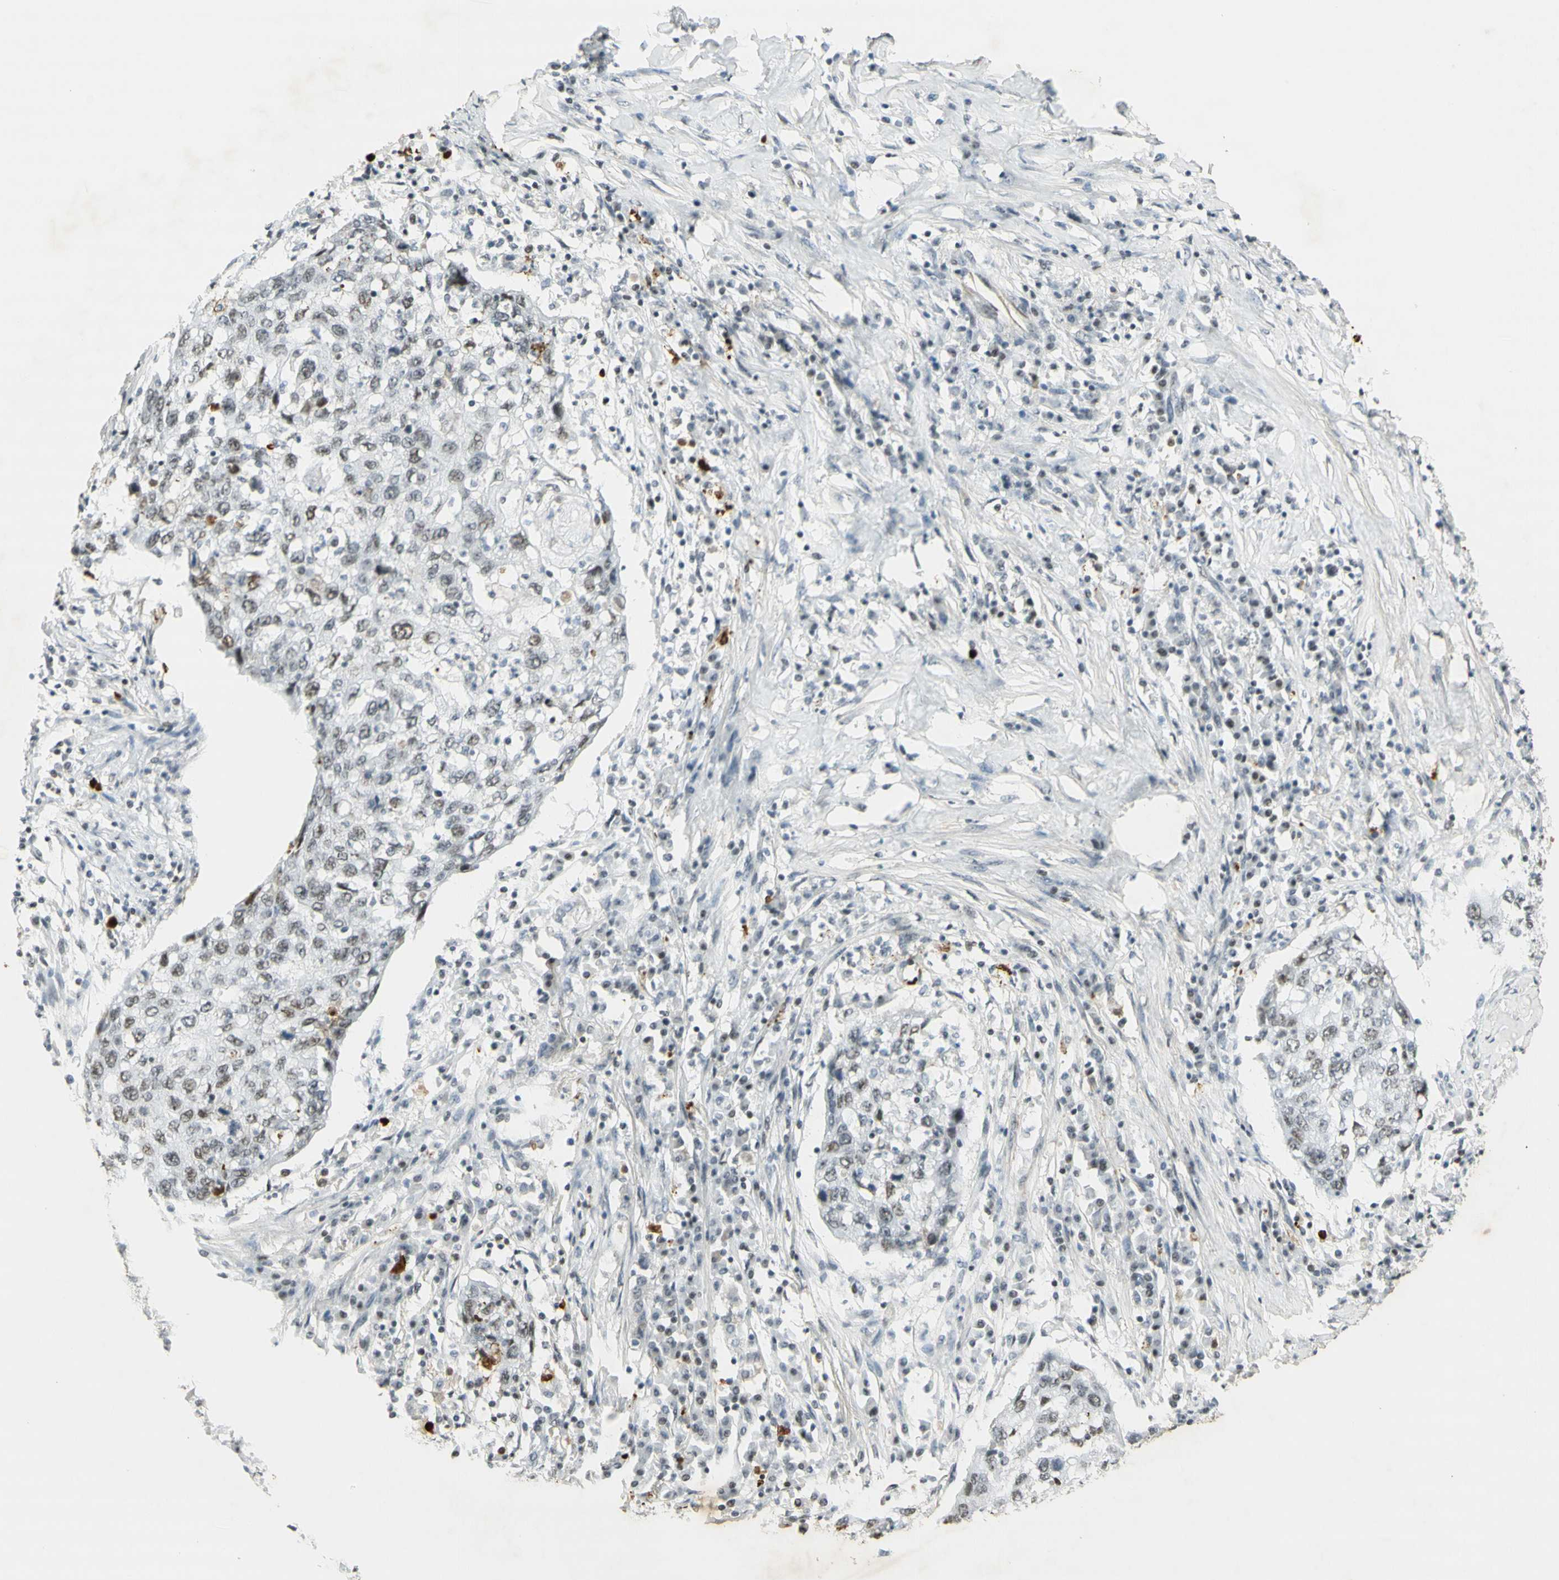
{"staining": {"intensity": "moderate", "quantity": "25%-75%", "location": "nuclear"}, "tissue": "lung cancer", "cell_type": "Tumor cells", "image_type": "cancer", "snomed": [{"axis": "morphology", "description": "Squamous cell carcinoma, NOS"}, {"axis": "topography", "description": "Lung"}], "caption": "A medium amount of moderate nuclear expression is identified in approximately 25%-75% of tumor cells in lung cancer tissue. Using DAB (brown) and hematoxylin (blue) stains, captured at high magnification using brightfield microscopy.", "gene": "IRF1", "patient": {"sex": "female", "age": 63}}